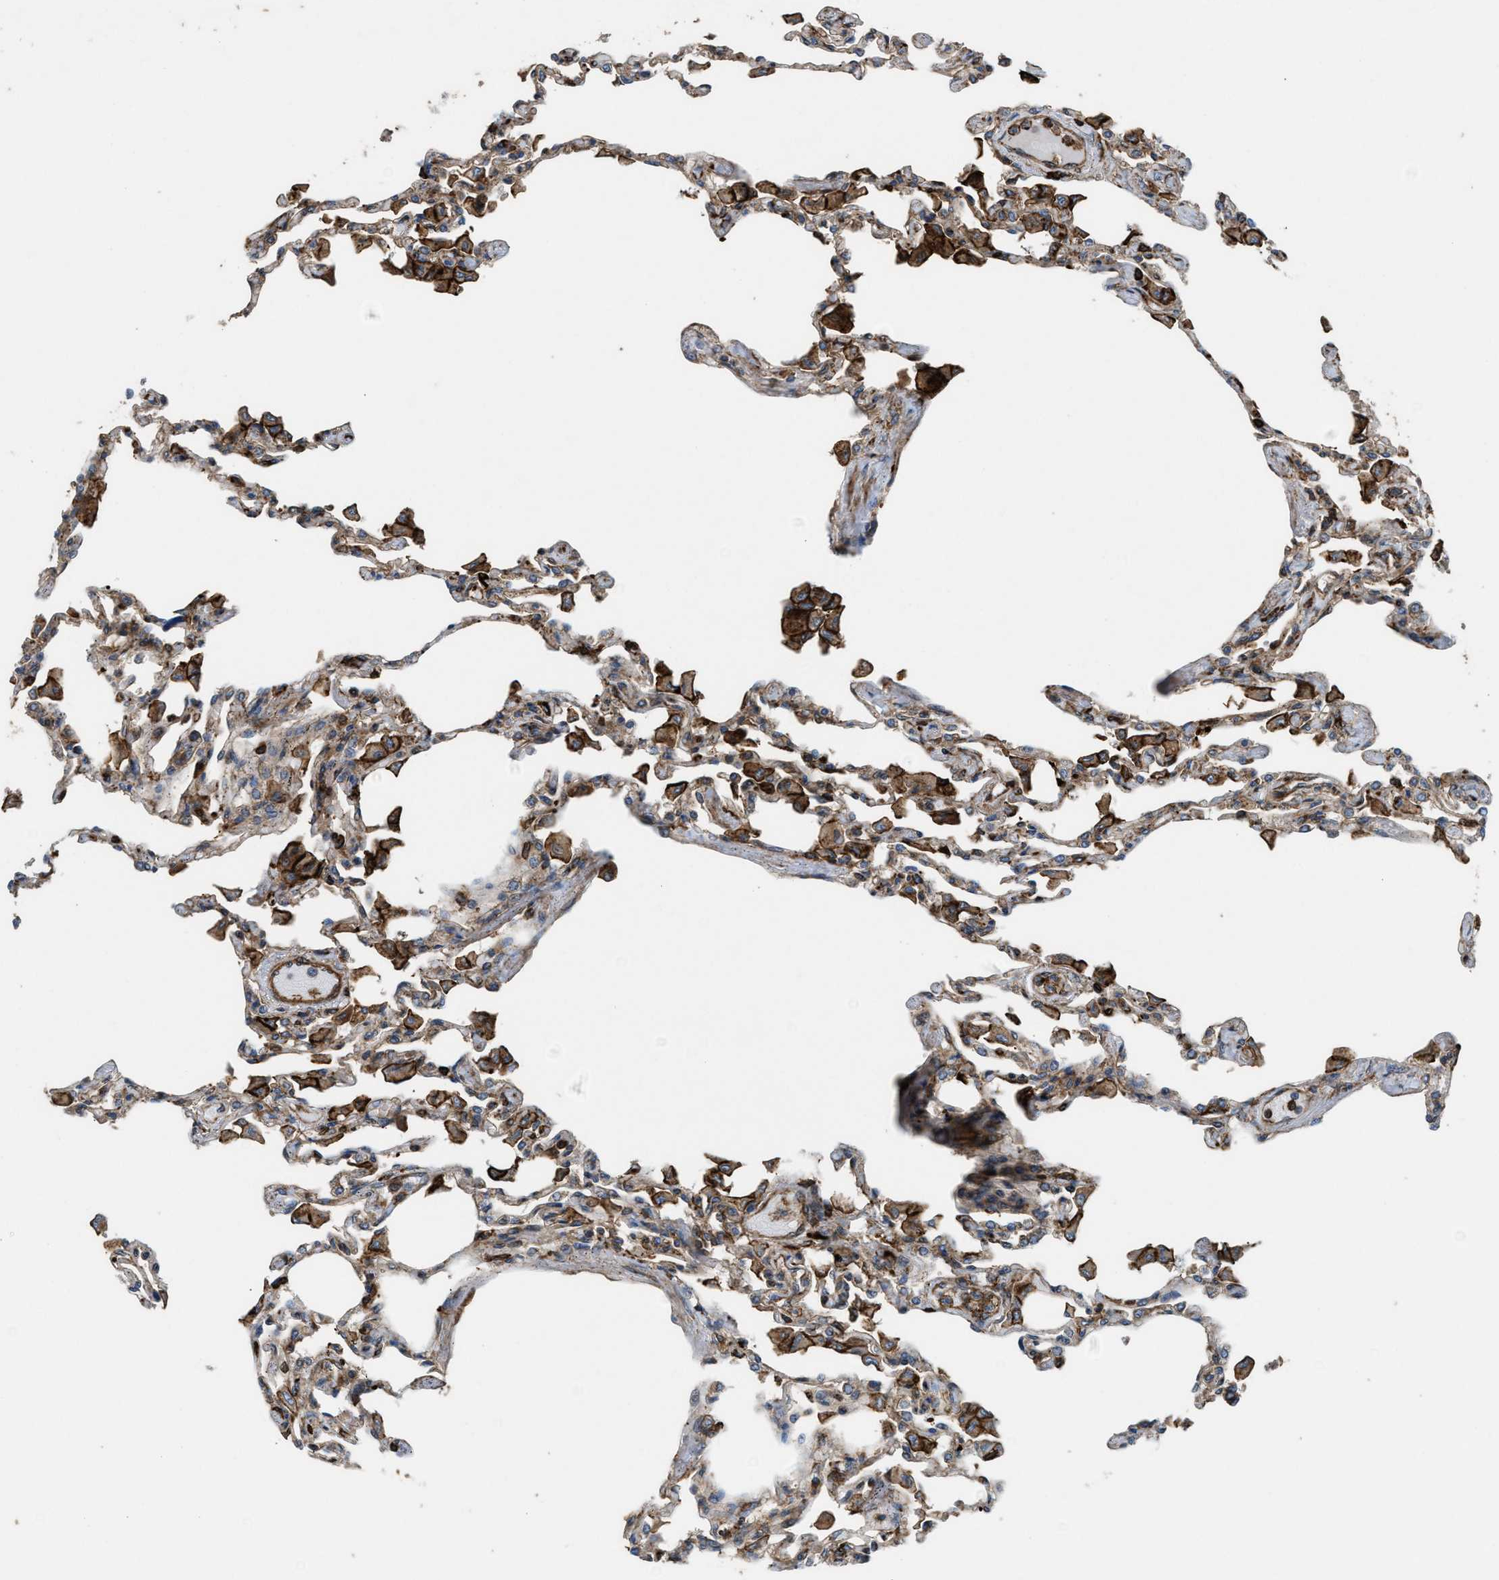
{"staining": {"intensity": "strong", "quantity": "25%-75%", "location": "cytoplasmic/membranous"}, "tissue": "lung", "cell_type": "Alveolar cells", "image_type": "normal", "snomed": [{"axis": "morphology", "description": "Normal tissue, NOS"}, {"axis": "topography", "description": "Bronchus"}, {"axis": "topography", "description": "Lung"}], "caption": "About 25%-75% of alveolar cells in unremarkable lung display strong cytoplasmic/membranous protein positivity as visualized by brown immunohistochemical staining.", "gene": "EGLN1", "patient": {"sex": "female", "age": 49}}